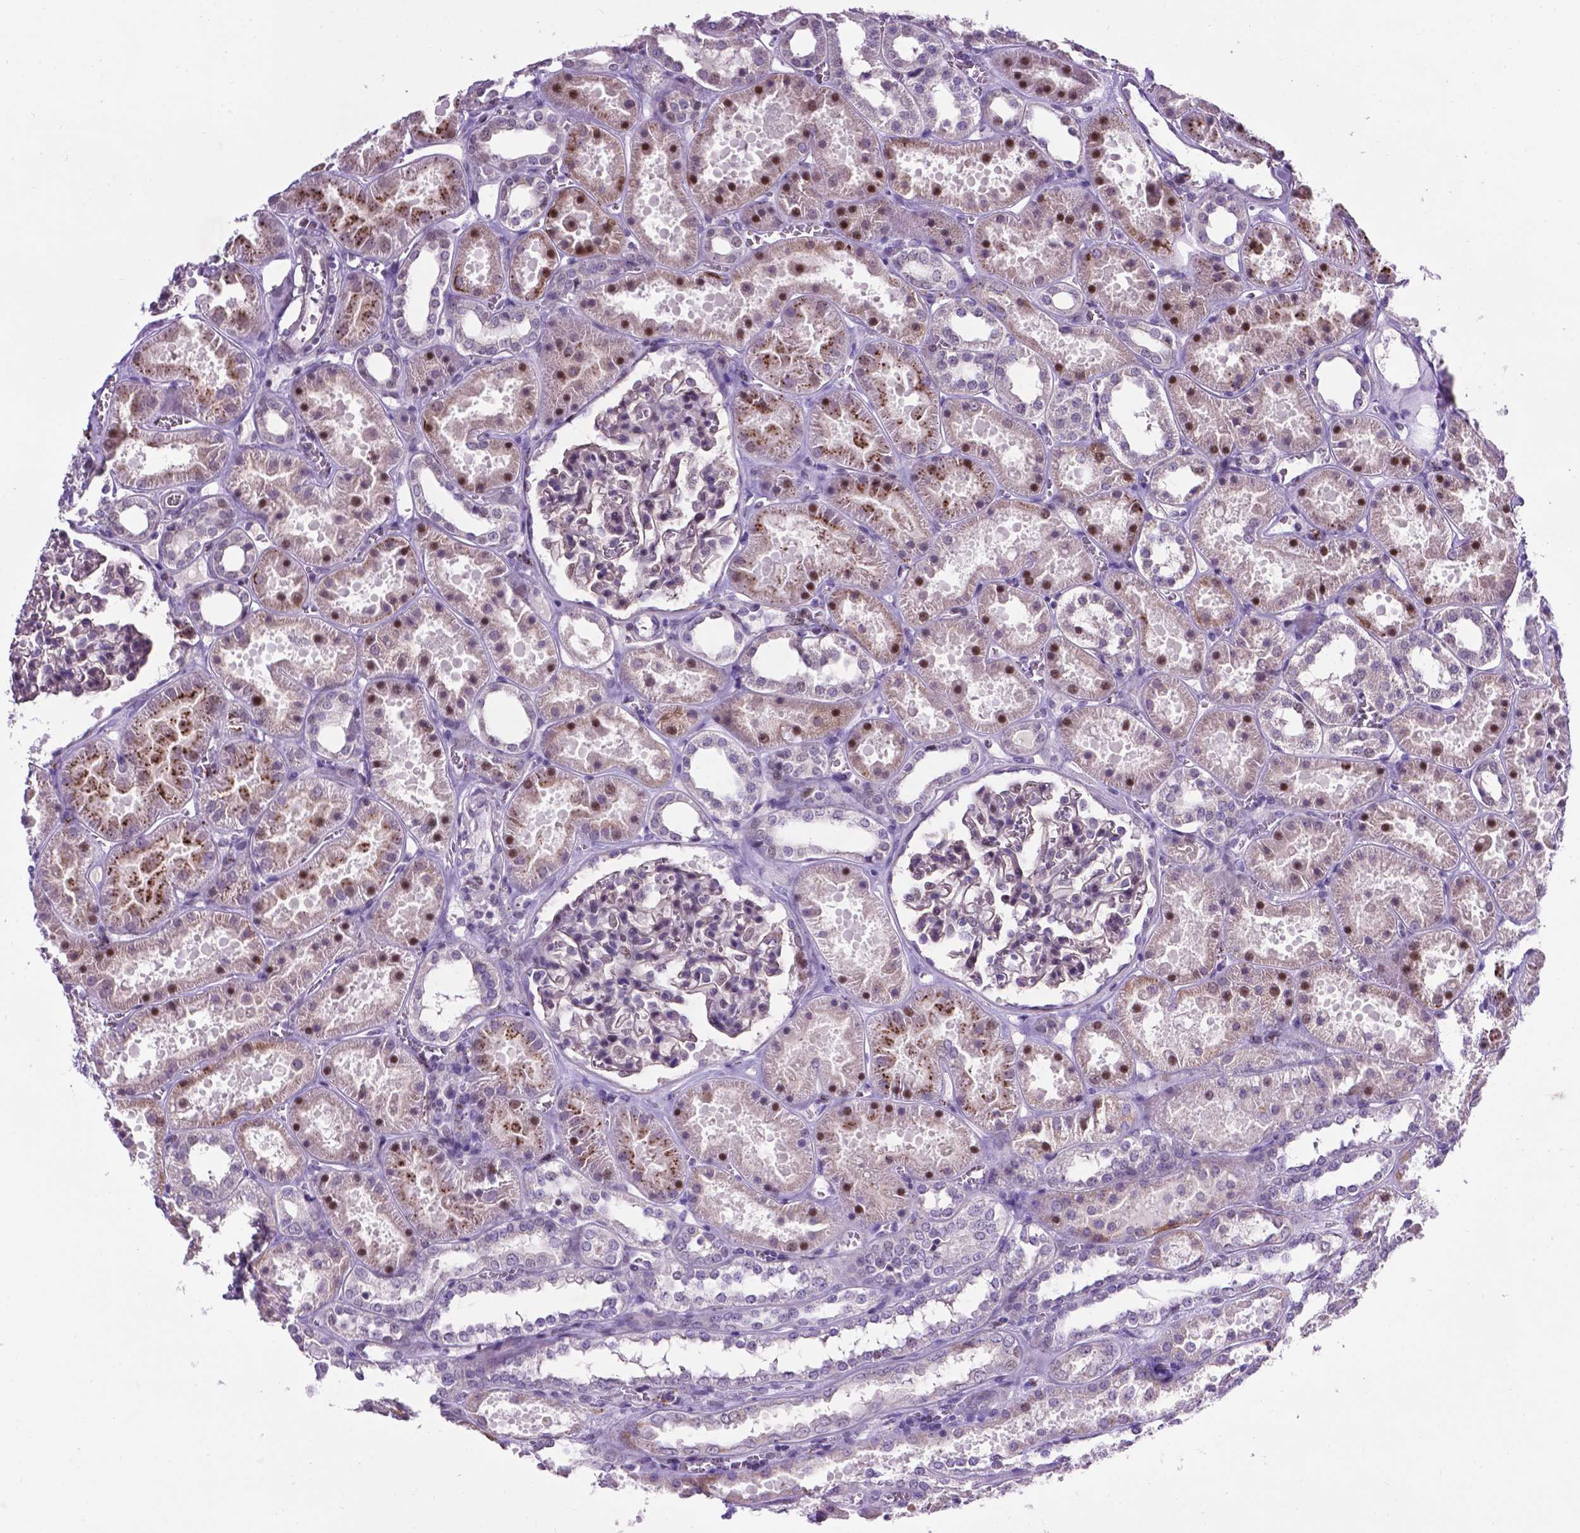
{"staining": {"intensity": "negative", "quantity": "none", "location": "none"}, "tissue": "kidney", "cell_type": "Cells in glomeruli", "image_type": "normal", "snomed": [{"axis": "morphology", "description": "Normal tissue, NOS"}, {"axis": "topography", "description": "Kidney"}], "caption": "This is a micrograph of immunohistochemistry staining of unremarkable kidney, which shows no positivity in cells in glomeruli. Nuclei are stained in blue.", "gene": "SMAD2", "patient": {"sex": "female", "age": 41}}